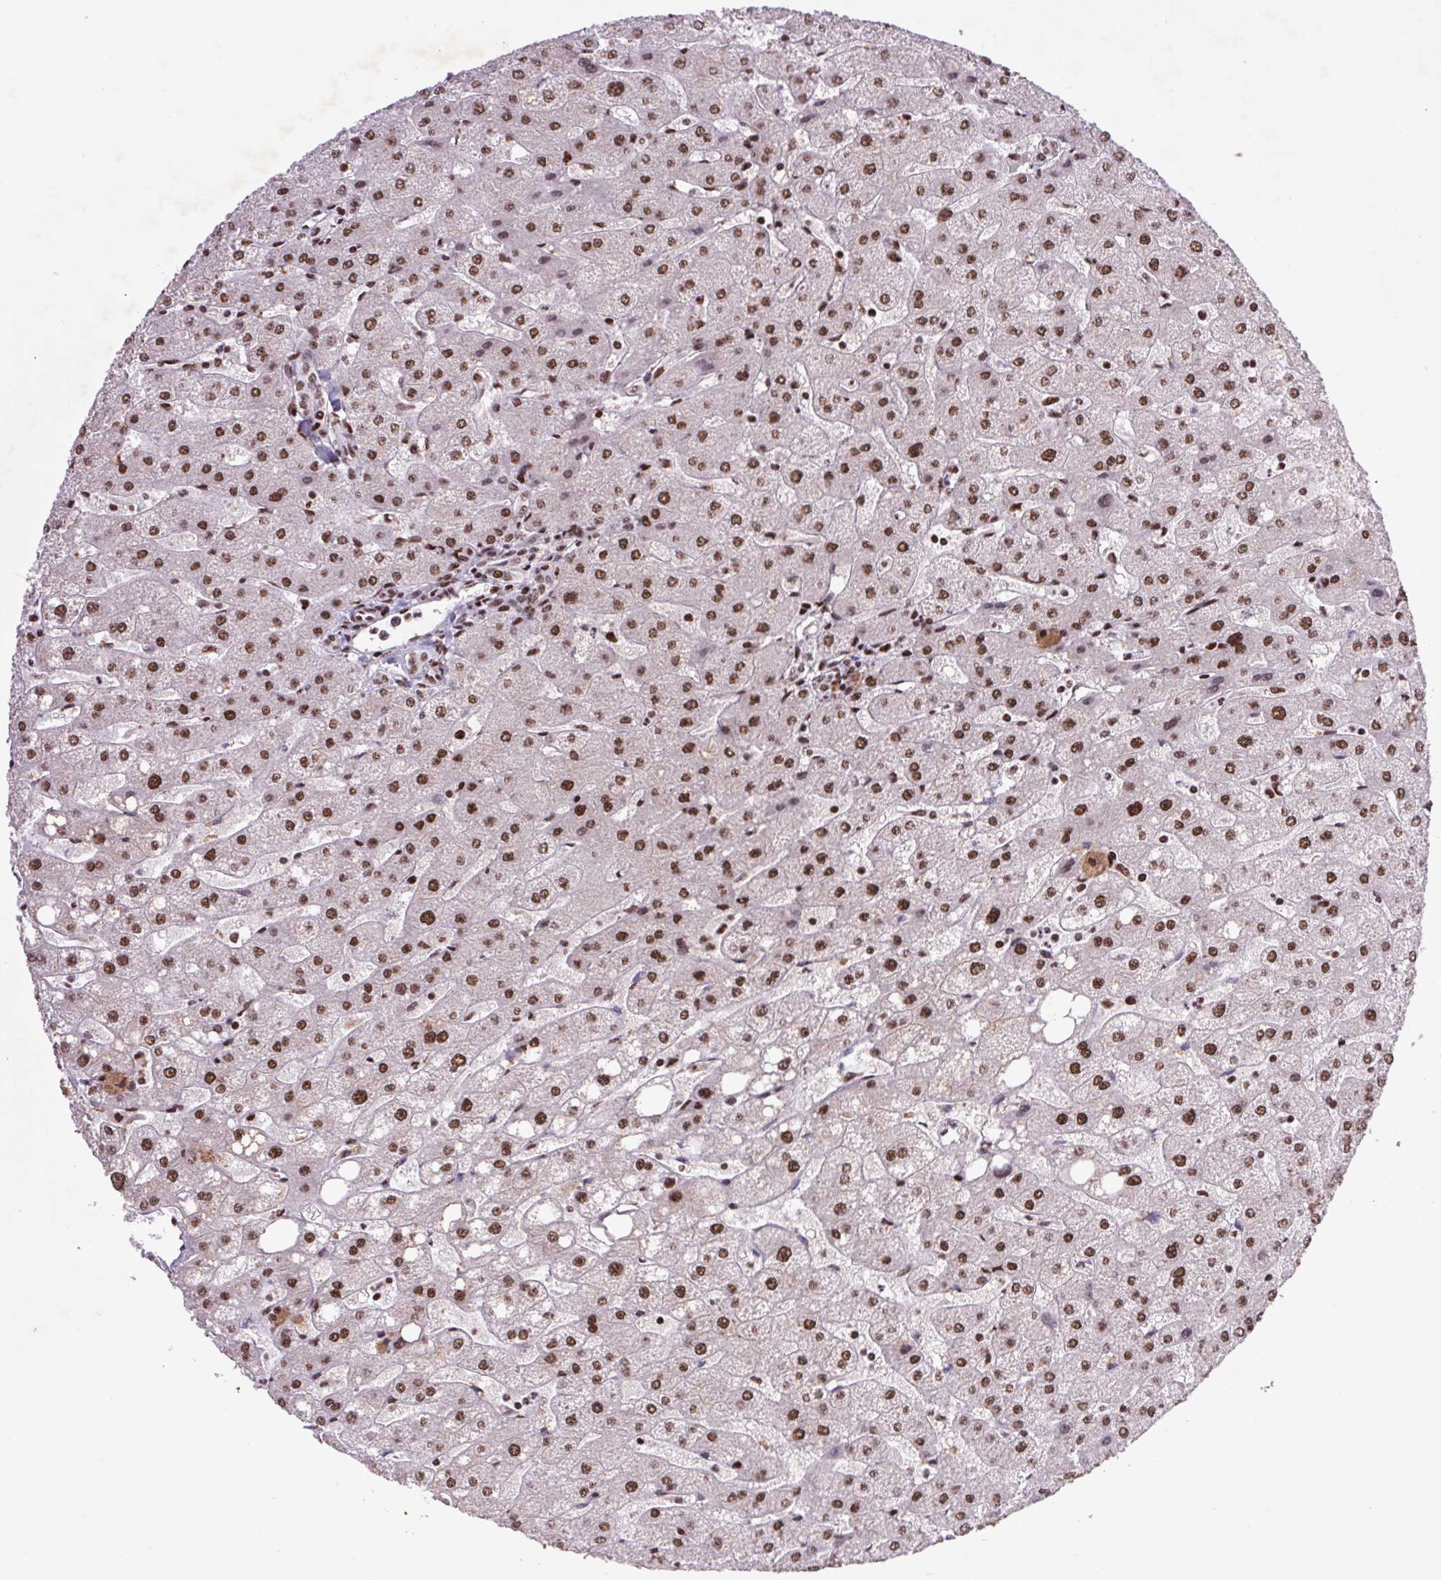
{"staining": {"intensity": "moderate", "quantity": ">75%", "location": "nuclear"}, "tissue": "liver", "cell_type": "Cholangiocytes", "image_type": "normal", "snomed": [{"axis": "morphology", "description": "Normal tissue, NOS"}, {"axis": "topography", "description": "Liver"}], "caption": "A high-resolution micrograph shows immunohistochemistry (IHC) staining of normal liver, which exhibits moderate nuclear positivity in approximately >75% of cholangiocytes.", "gene": "LDLRAD4", "patient": {"sex": "male", "age": 67}}